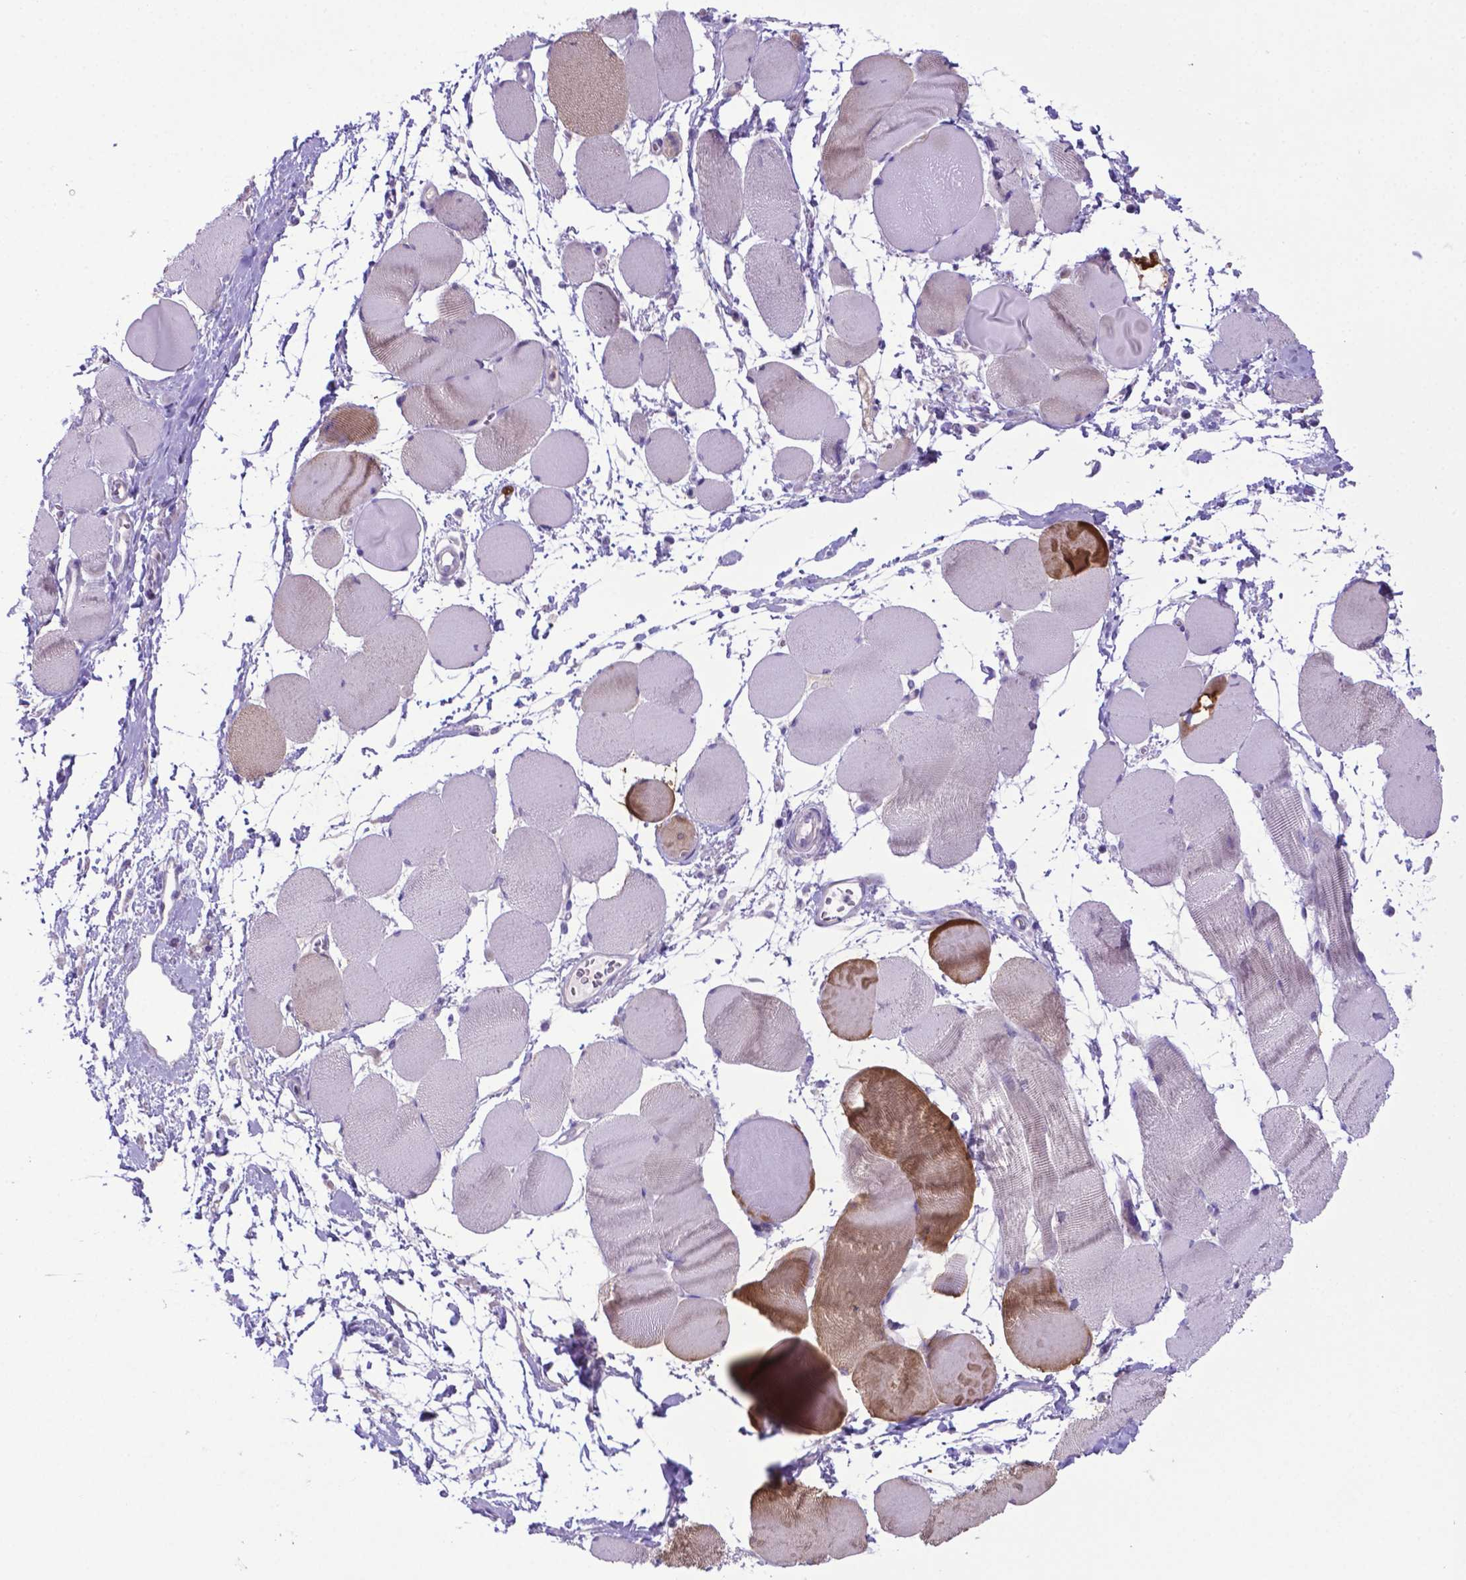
{"staining": {"intensity": "moderate", "quantity": "<25%", "location": "cytoplasmic/membranous"}, "tissue": "skeletal muscle", "cell_type": "Myocytes", "image_type": "normal", "snomed": [{"axis": "morphology", "description": "Normal tissue, NOS"}, {"axis": "topography", "description": "Skeletal muscle"}], "caption": "Human skeletal muscle stained for a protein (brown) exhibits moderate cytoplasmic/membranous positive positivity in about <25% of myocytes.", "gene": "ADRA2B", "patient": {"sex": "female", "age": 75}}